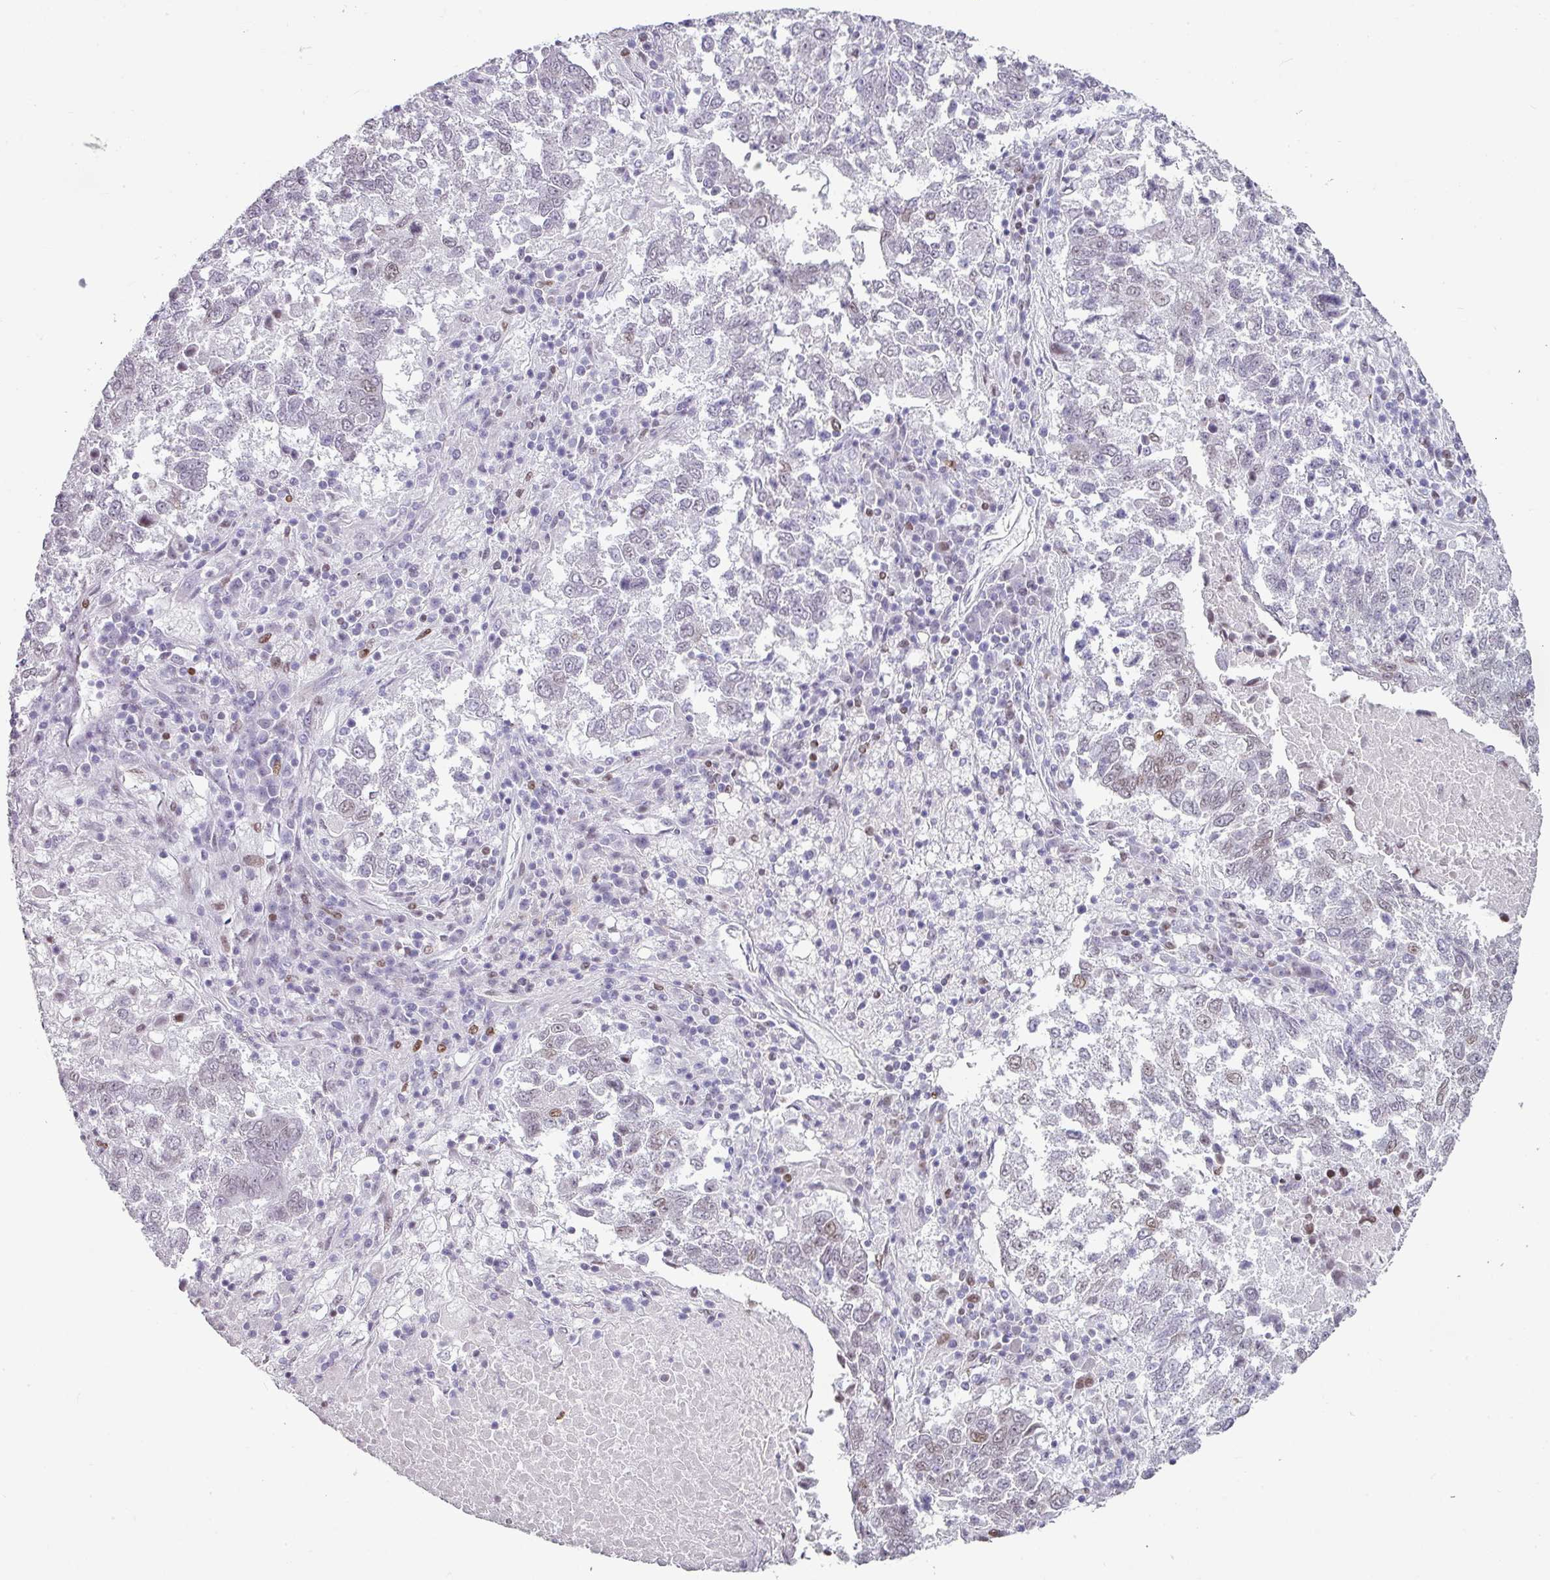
{"staining": {"intensity": "weak", "quantity": "<25%", "location": "nuclear"}, "tissue": "lung cancer", "cell_type": "Tumor cells", "image_type": "cancer", "snomed": [{"axis": "morphology", "description": "Squamous cell carcinoma, NOS"}, {"axis": "topography", "description": "Lung"}], "caption": "IHC of lung cancer exhibits no staining in tumor cells.", "gene": "SYT8", "patient": {"sex": "male", "age": 73}}